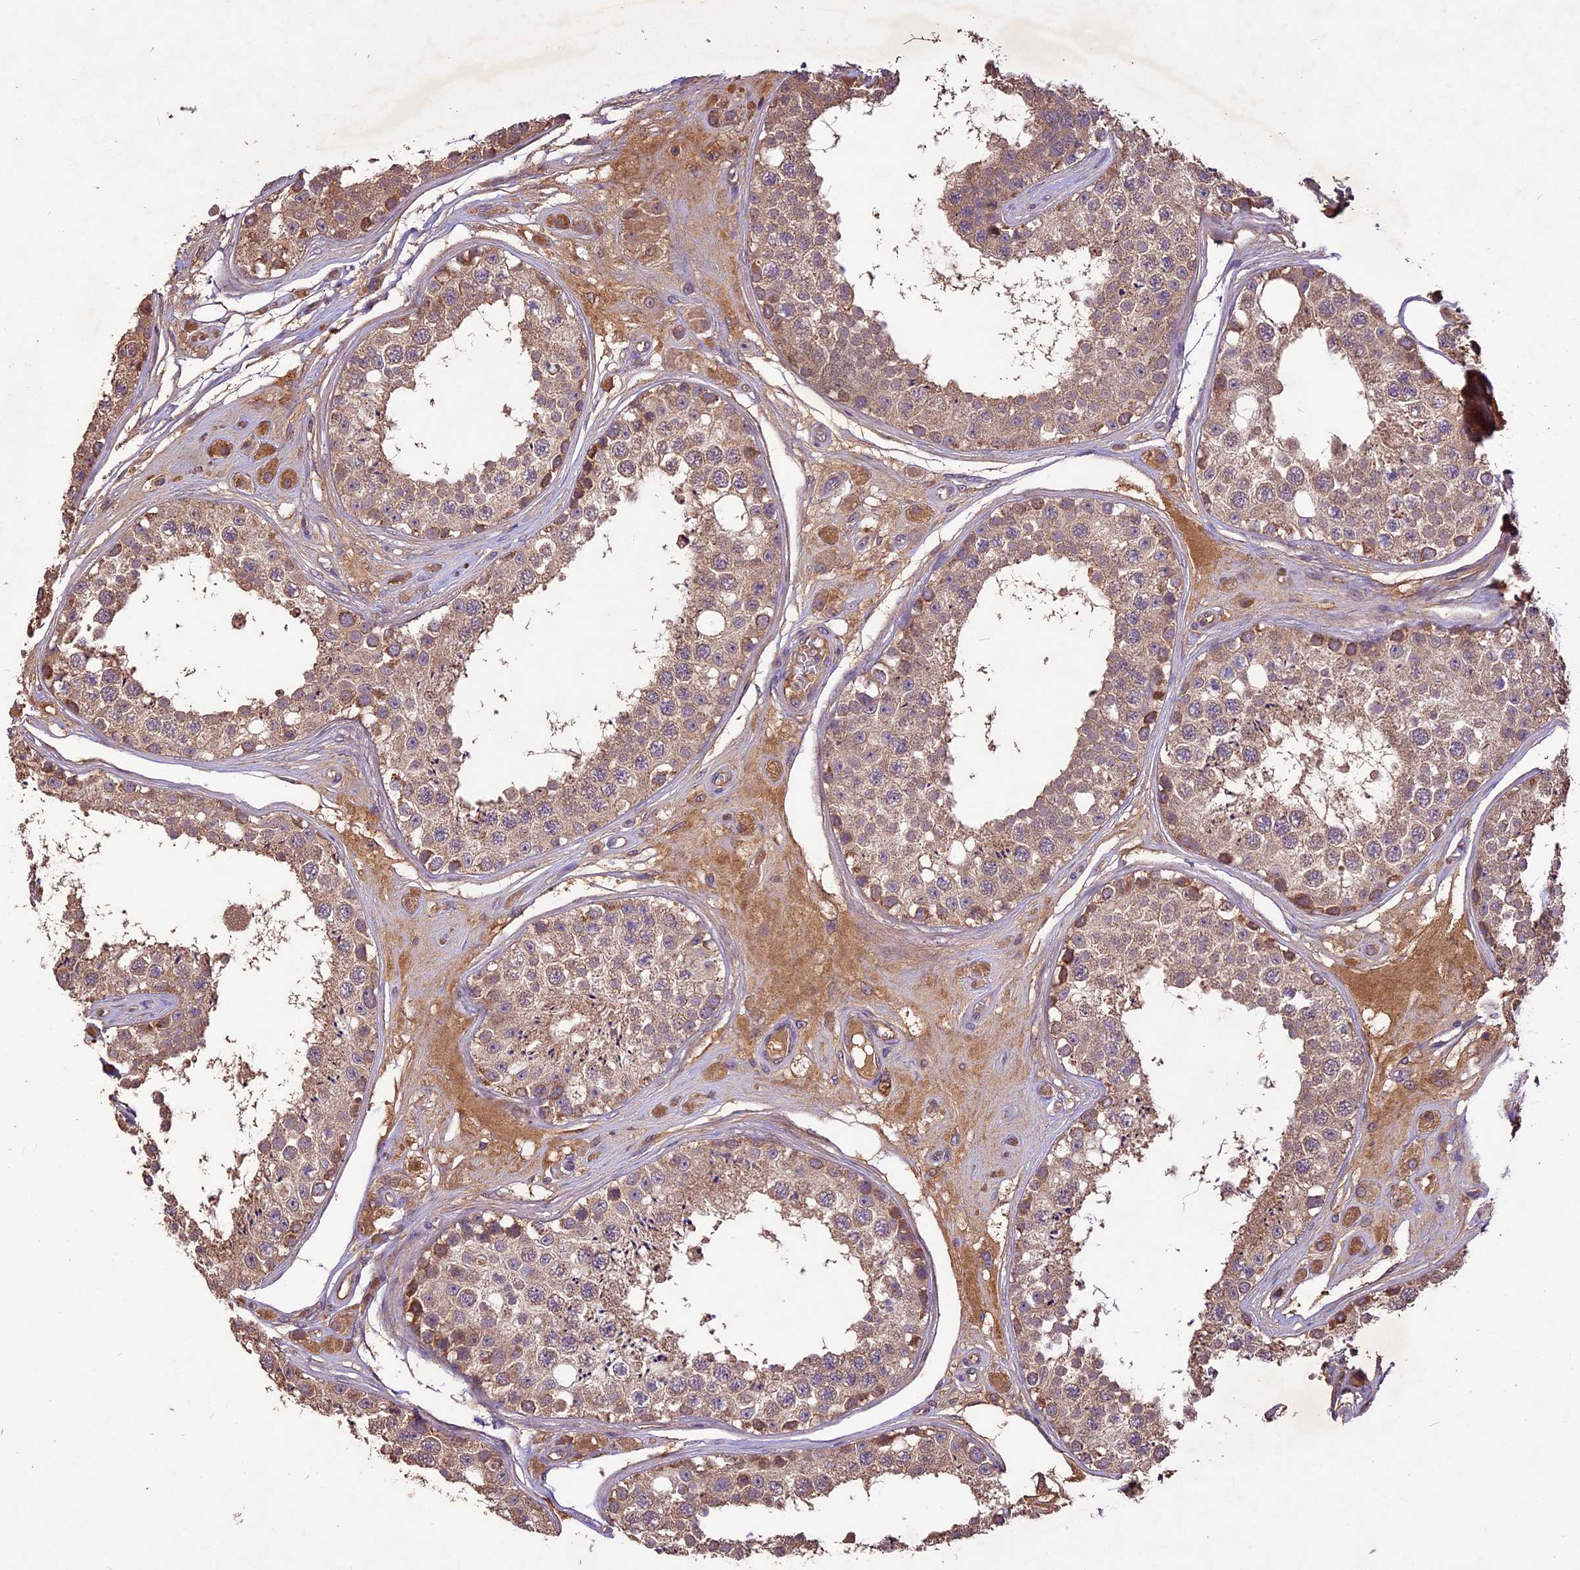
{"staining": {"intensity": "moderate", "quantity": ">75%", "location": "cytoplasmic/membranous"}, "tissue": "testis", "cell_type": "Cells in seminiferous ducts", "image_type": "normal", "snomed": [{"axis": "morphology", "description": "Normal tissue, NOS"}, {"axis": "topography", "description": "Testis"}], "caption": "Immunohistochemistry staining of normal testis, which demonstrates medium levels of moderate cytoplasmic/membranous expression in approximately >75% of cells in seminiferous ducts indicating moderate cytoplasmic/membranous protein positivity. The staining was performed using DAB (3,3'-diaminobenzidine) (brown) for protein detection and nuclei were counterstained in hematoxylin (blue).", "gene": "CRLF1", "patient": {"sex": "male", "age": 25}}